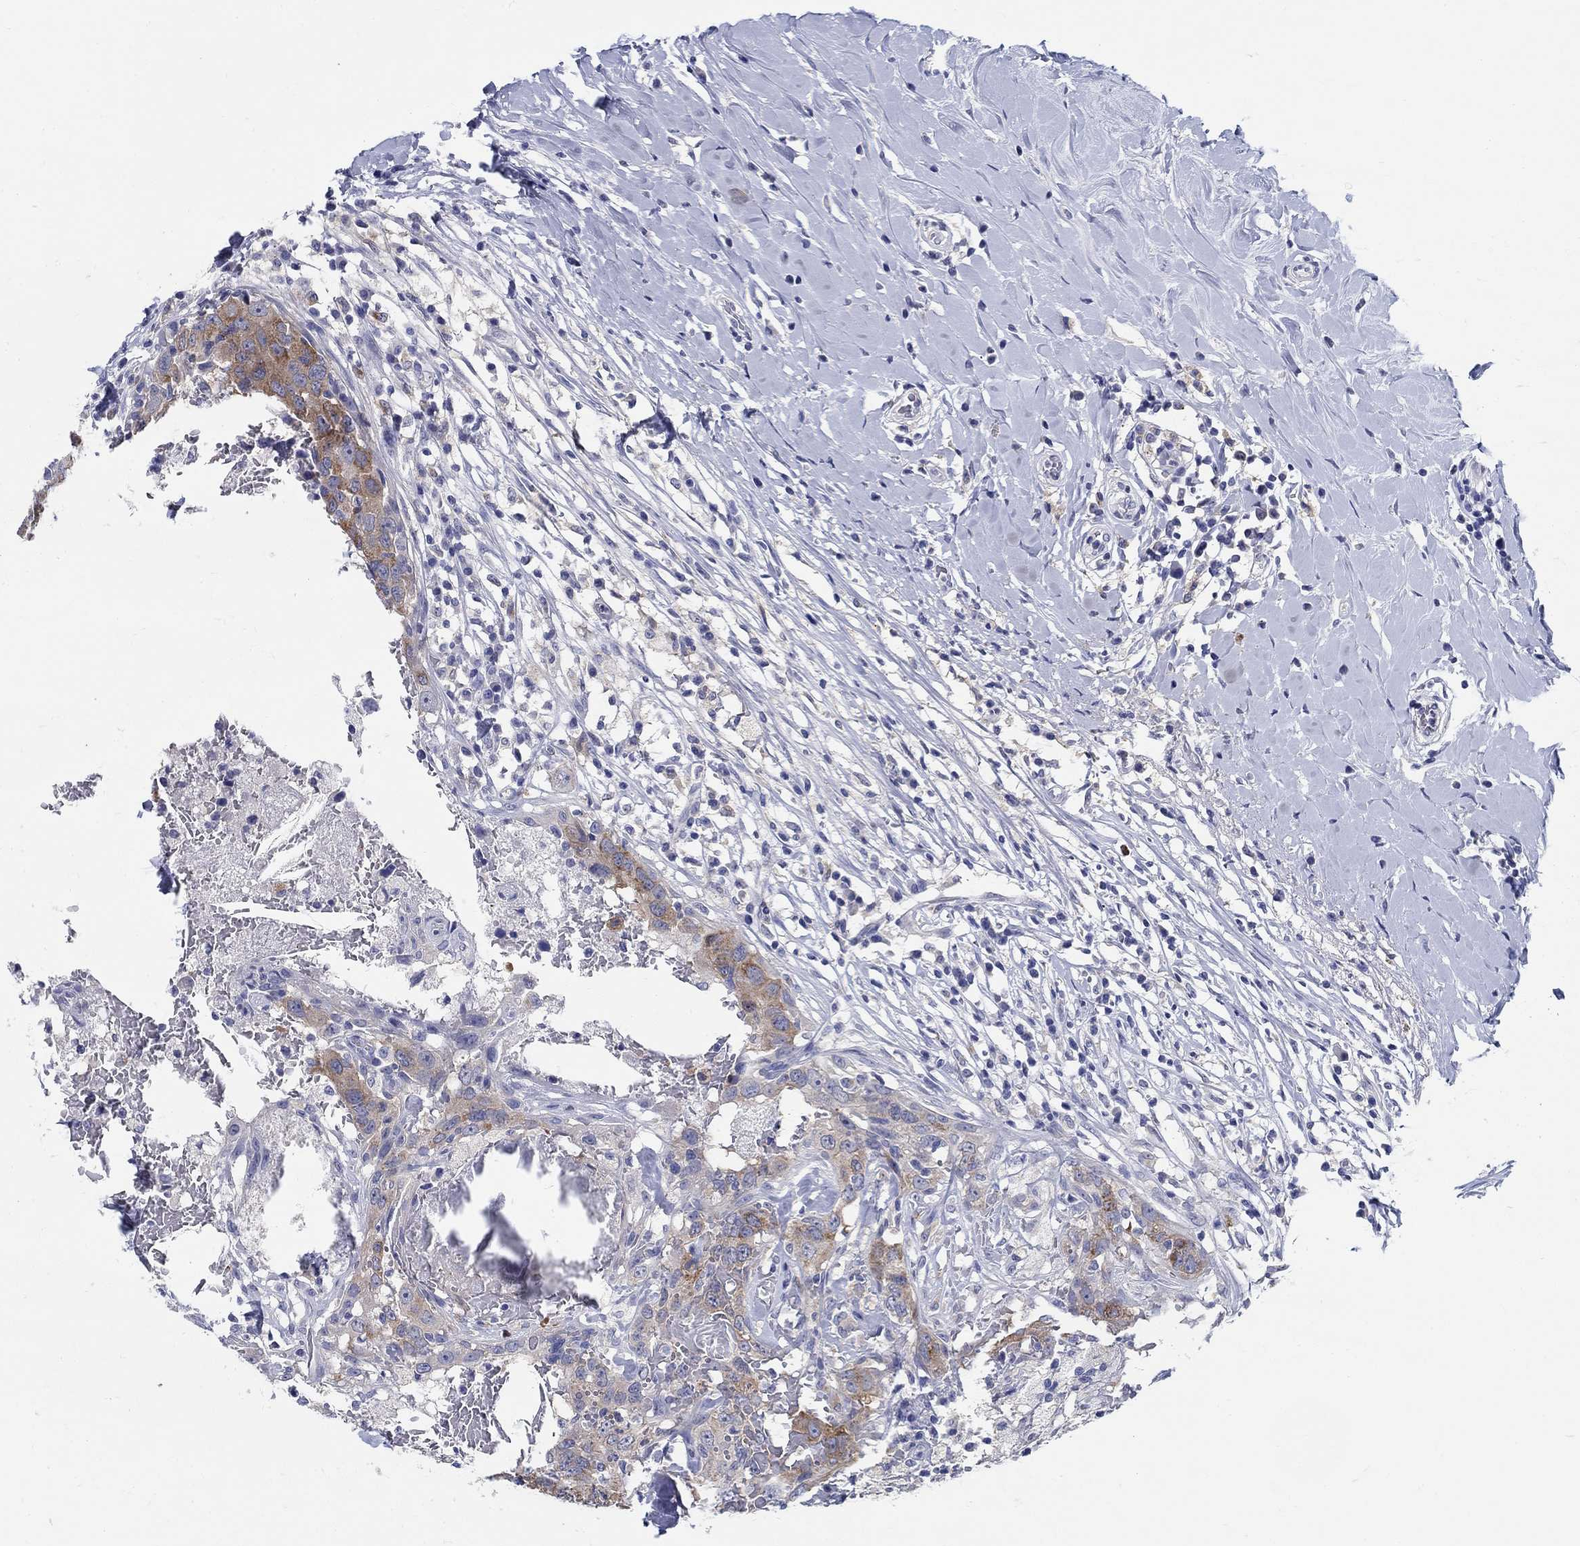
{"staining": {"intensity": "moderate", "quantity": "<25%", "location": "cytoplasmic/membranous"}, "tissue": "breast cancer", "cell_type": "Tumor cells", "image_type": "cancer", "snomed": [{"axis": "morphology", "description": "Duct carcinoma"}, {"axis": "topography", "description": "Breast"}], "caption": "Immunohistochemistry photomicrograph of human breast intraductal carcinoma stained for a protein (brown), which demonstrates low levels of moderate cytoplasmic/membranous positivity in about <25% of tumor cells.", "gene": "RAP1GAP", "patient": {"sex": "female", "age": 27}}